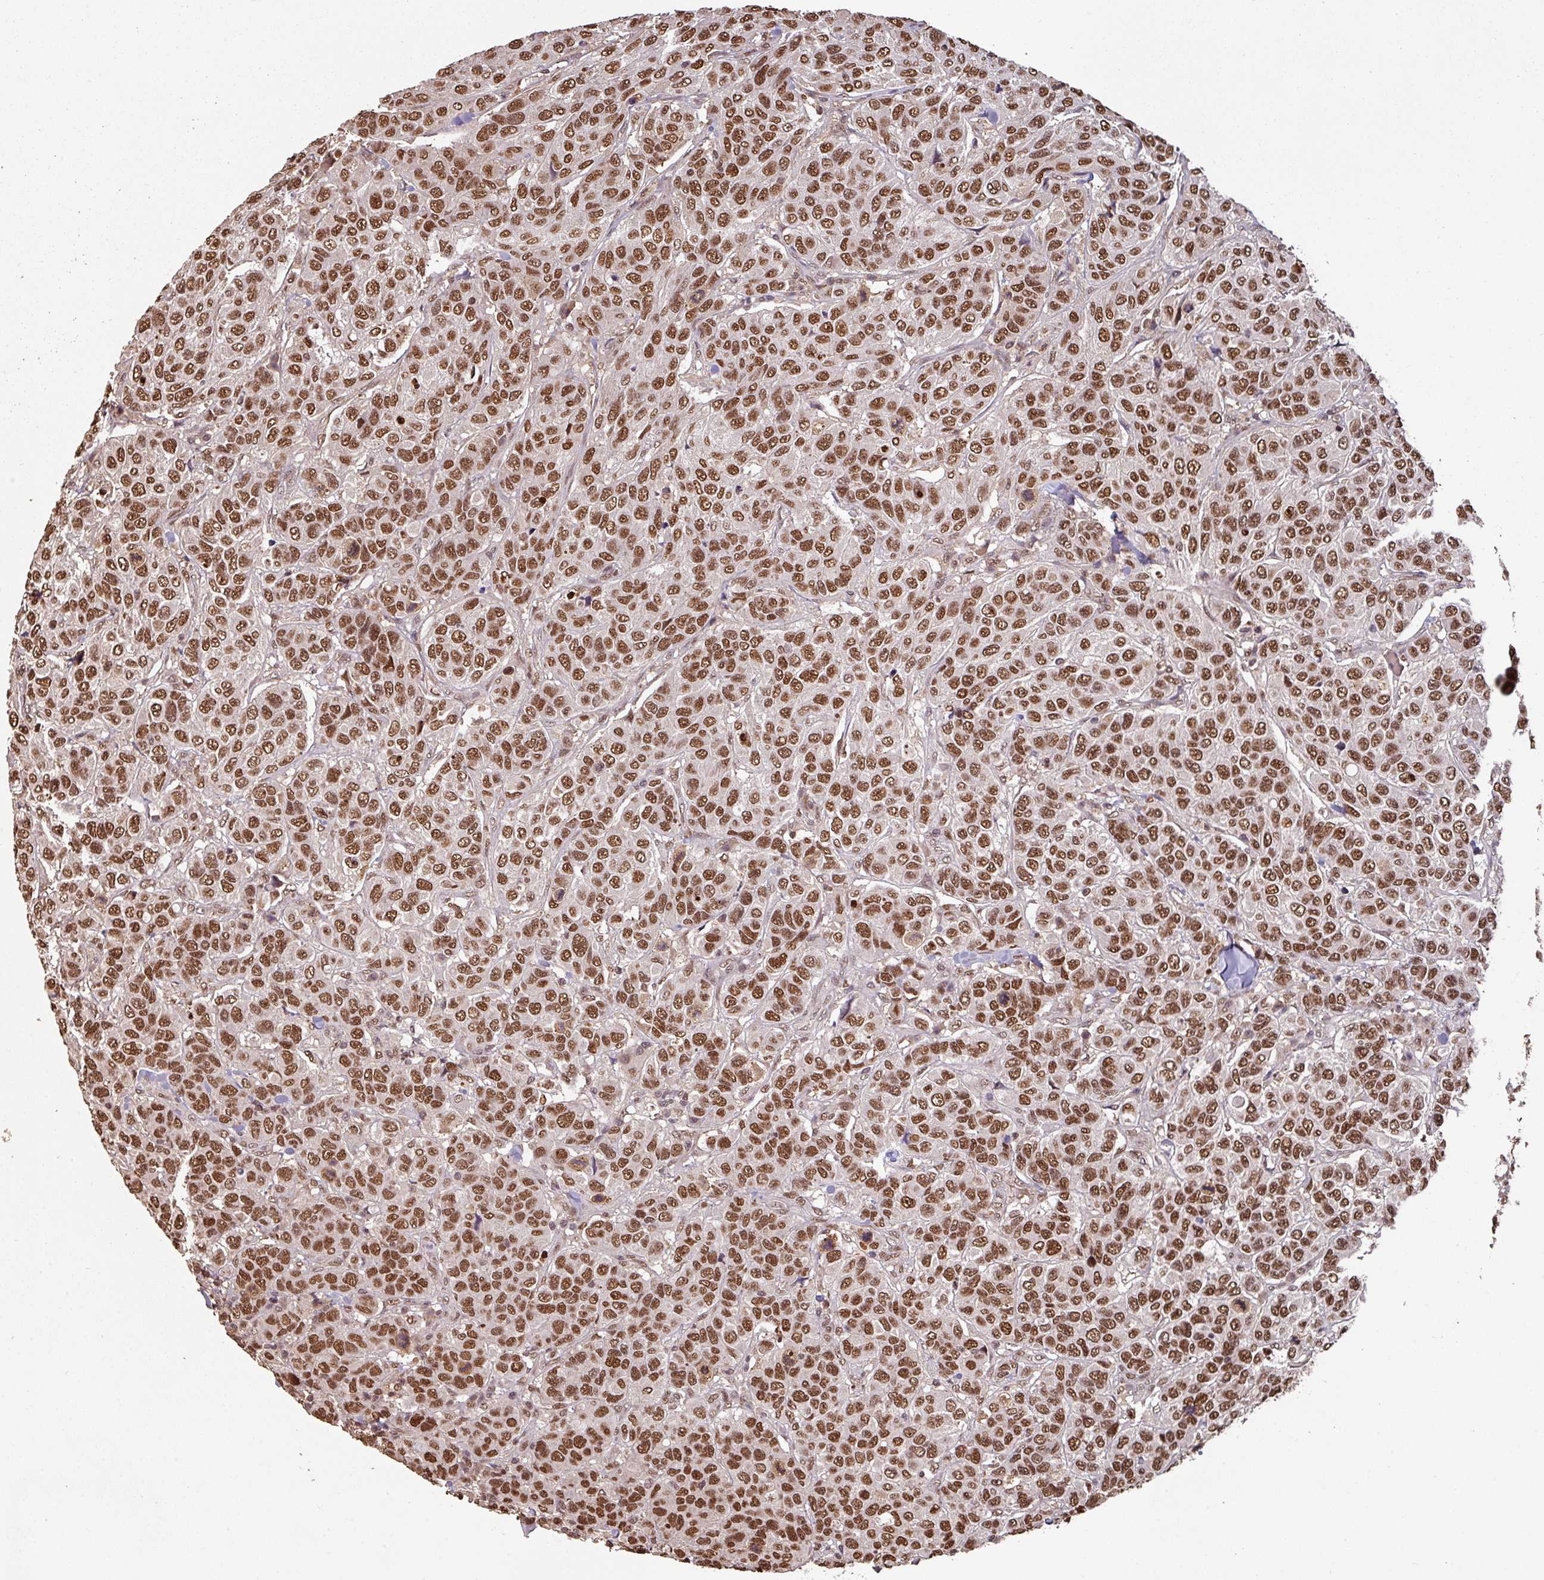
{"staining": {"intensity": "strong", "quantity": ">75%", "location": "nuclear"}, "tissue": "breast cancer", "cell_type": "Tumor cells", "image_type": "cancer", "snomed": [{"axis": "morphology", "description": "Duct carcinoma"}, {"axis": "topography", "description": "Breast"}], "caption": "Intraductal carcinoma (breast) tissue demonstrates strong nuclear expression in about >75% of tumor cells, visualized by immunohistochemistry.", "gene": "POLD1", "patient": {"sex": "female", "age": 55}}